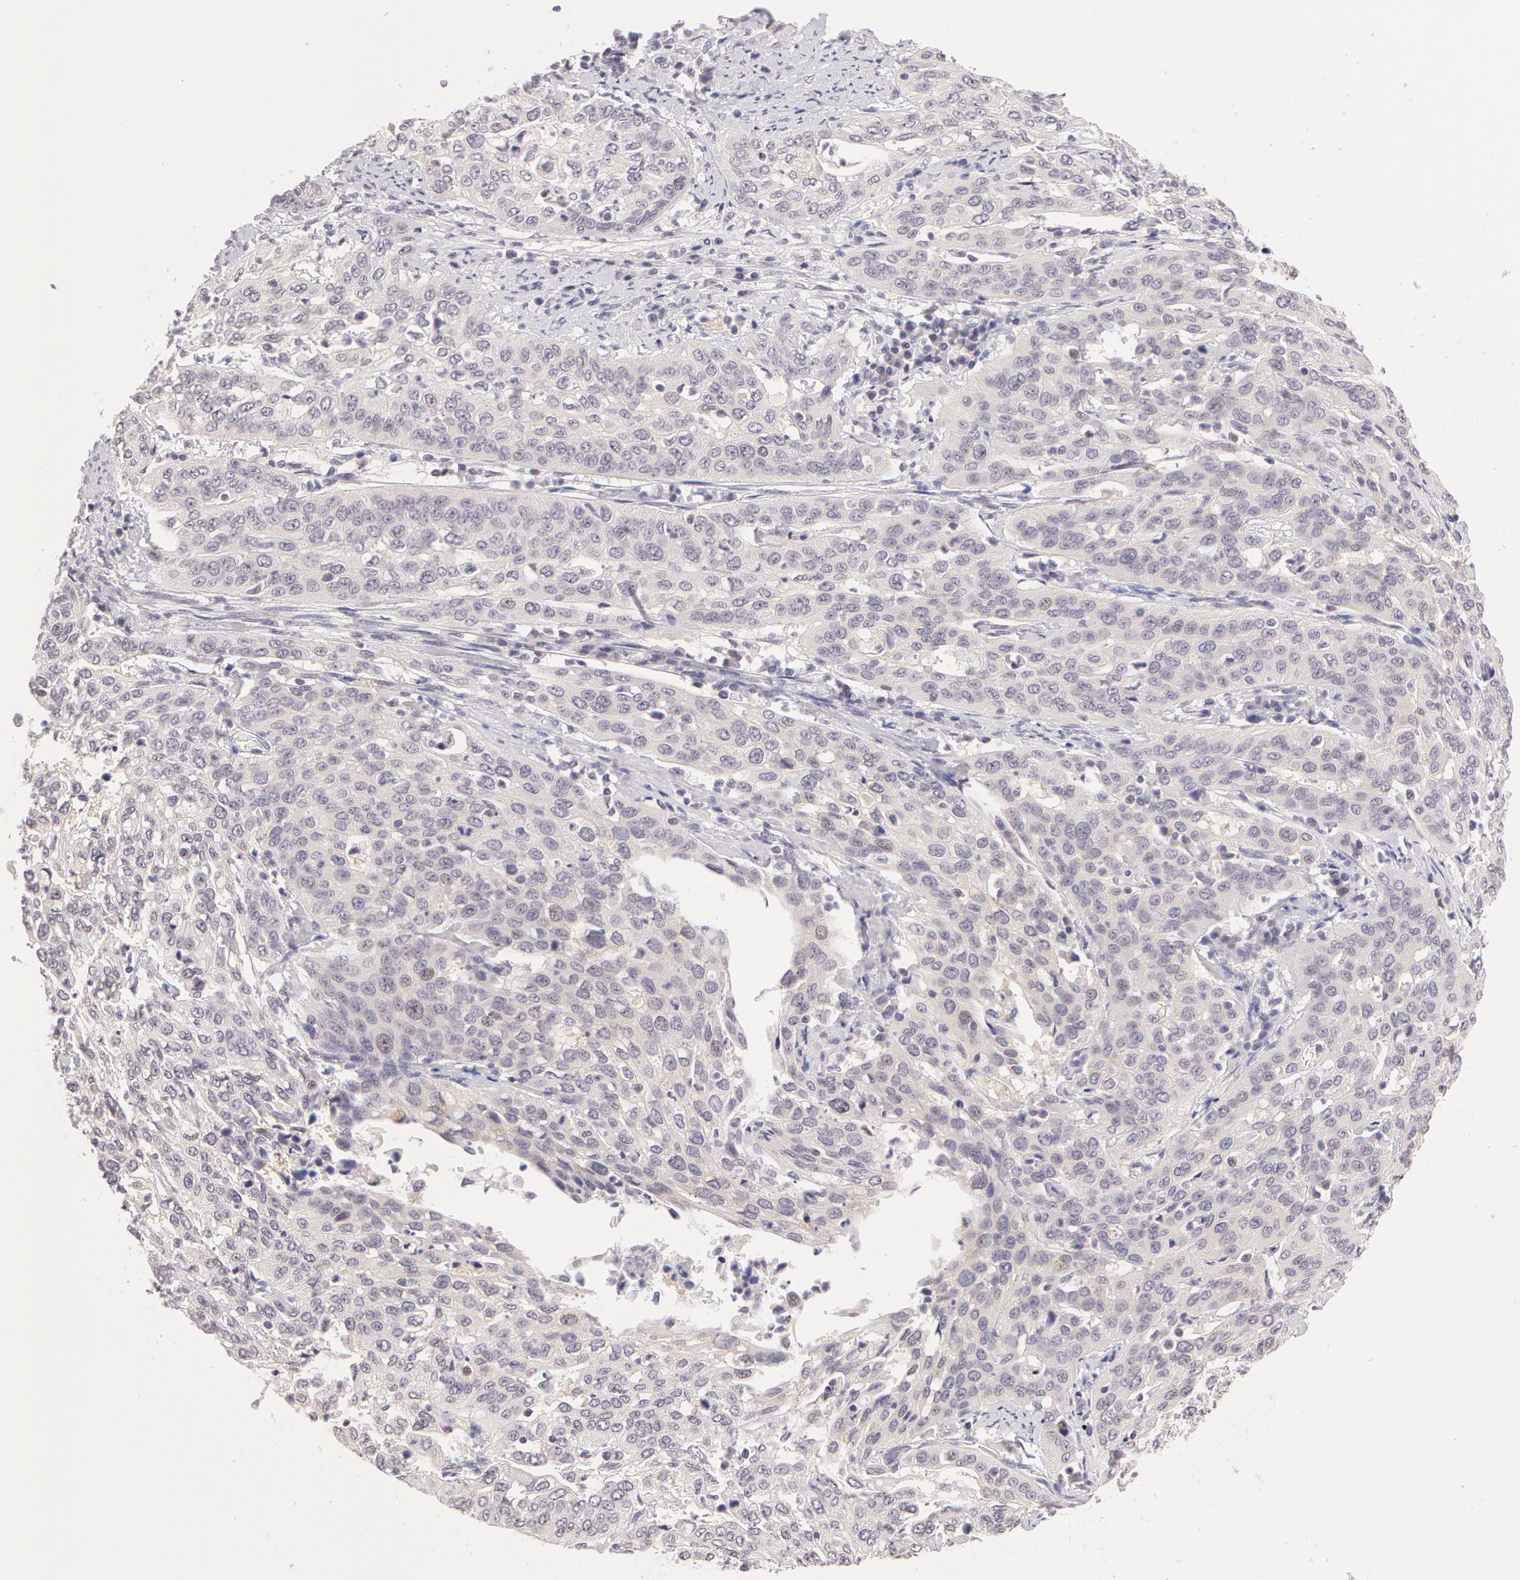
{"staining": {"intensity": "negative", "quantity": "none", "location": "none"}, "tissue": "cervical cancer", "cell_type": "Tumor cells", "image_type": "cancer", "snomed": [{"axis": "morphology", "description": "Squamous cell carcinoma, NOS"}, {"axis": "topography", "description": "Cervix"}], "caption": "Micrograph shows no significant protein positivity in tumor cells of cervical squamous cell carcinoma.", "gene": "ZNF597", "patient": {"sex": "female", "age": 41}}